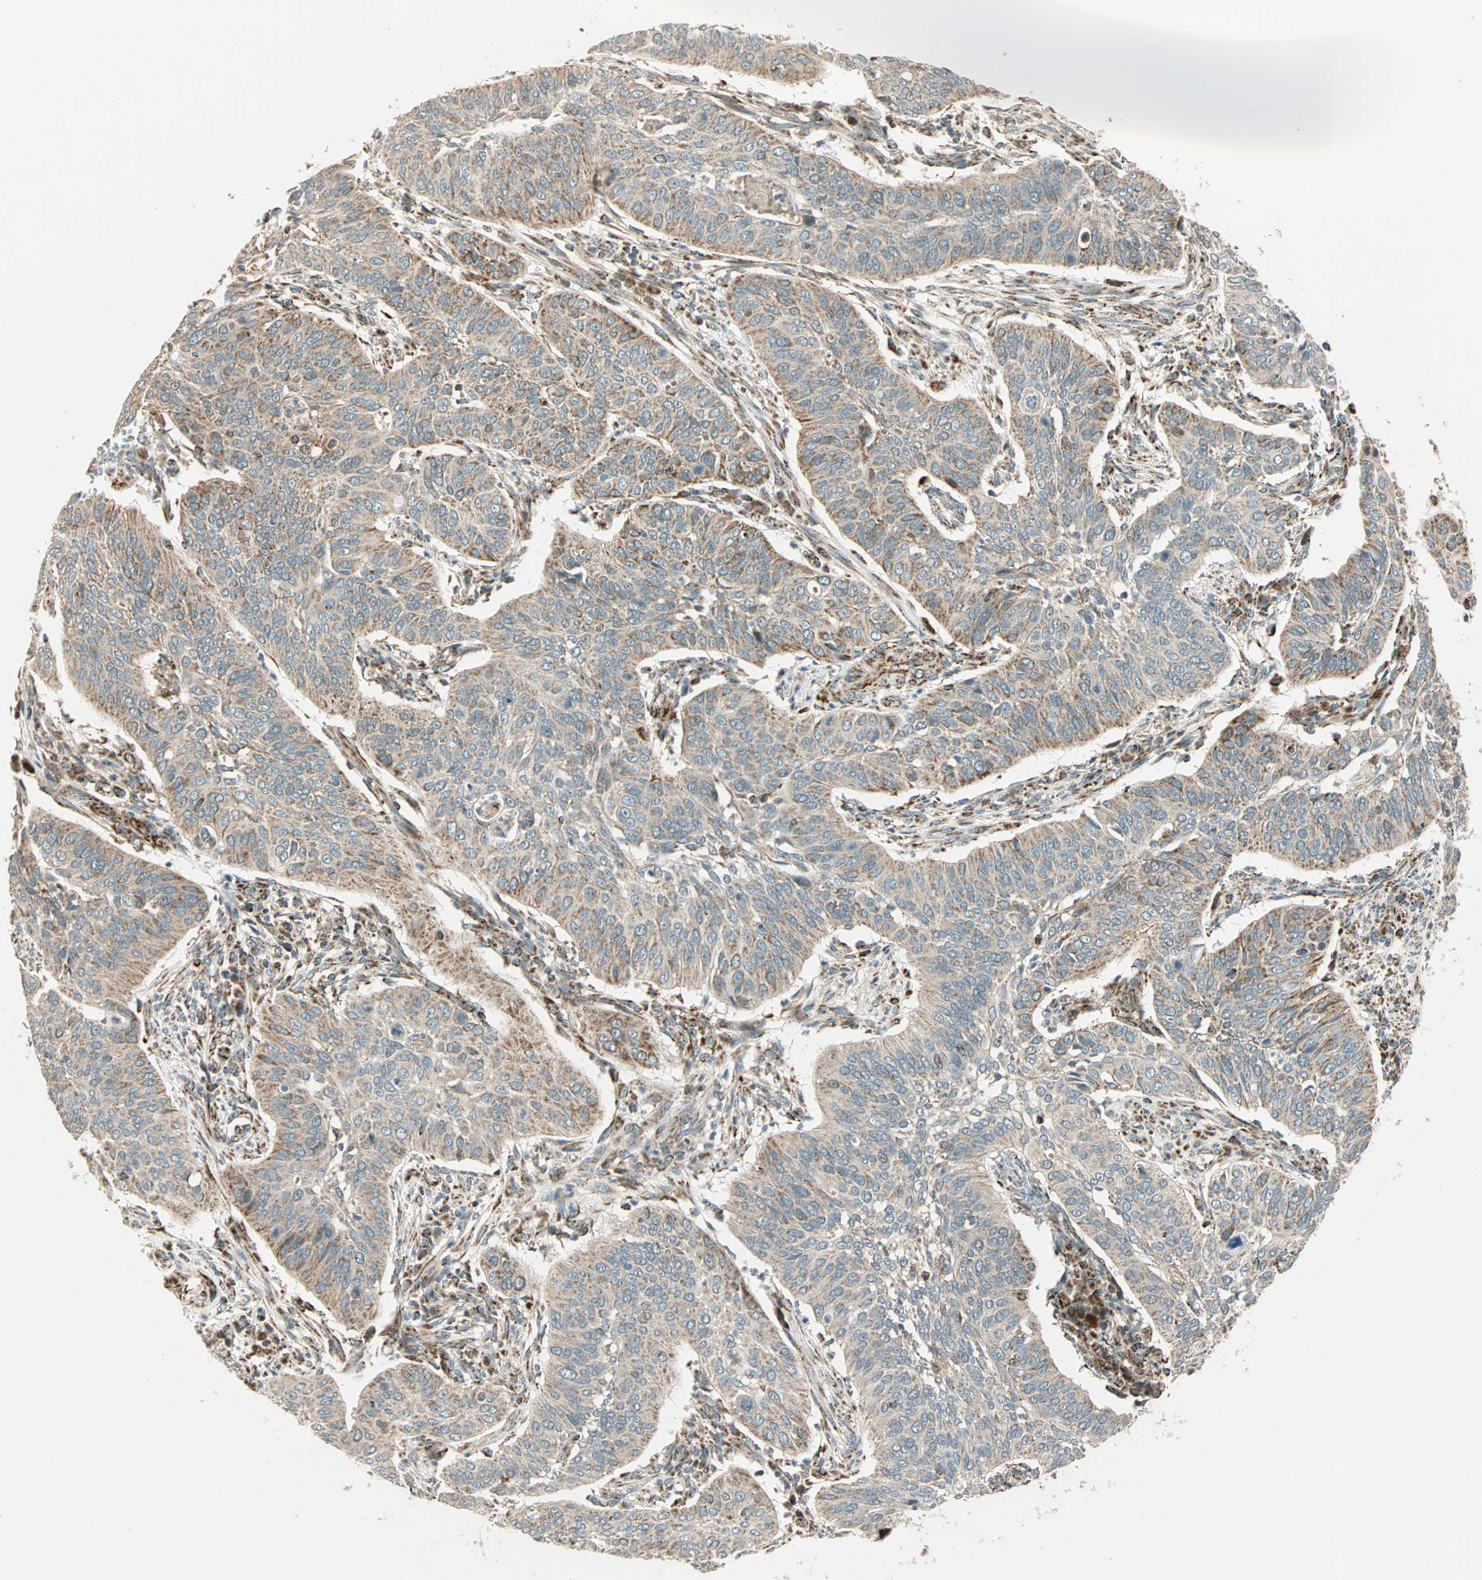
{"staining": {"intensity": "weak", "quantity": "<25%", "location": "cytoplasmic/membranous"}, "tissue": "cervical cancer", "cell_type": "Tumor cells", "image_type": "cancer", "snomed": [{"axis": "morphology", "description": "Squamous cell carcinoma, NOS"}, {"axis": "topography", "description": "Cervix"}], "caption": "Cervical cancer stained for a protein using IHC shows no positivity tumor cells.", "gene": "SPRY4", "patient": {"sex": "female", "age": 39}}